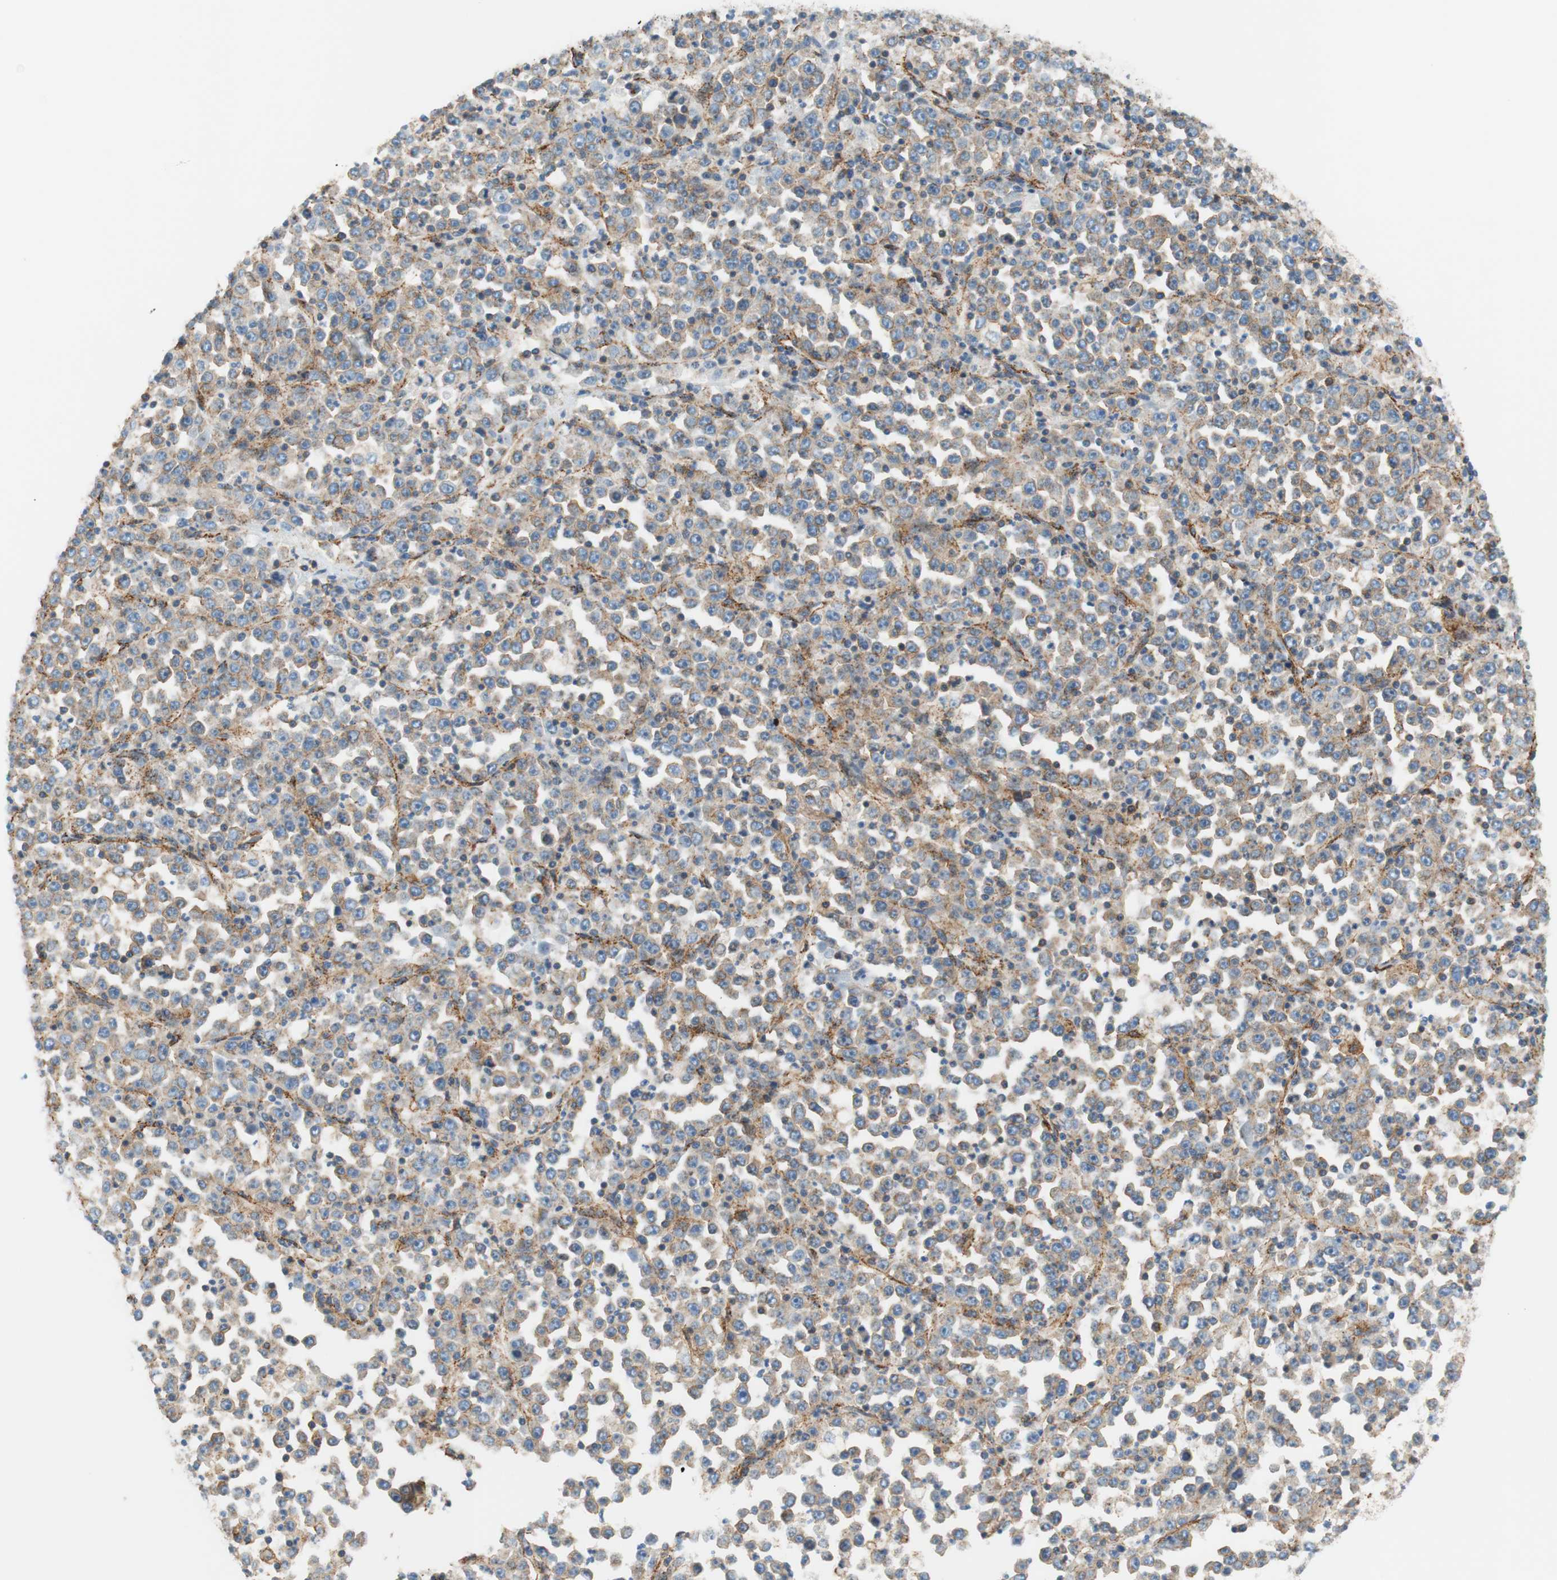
{"staining": {"intensity": "weak", "quantity": ">75%", "location": "cytoplasmic/membranous"}, "tissue": "stomach cancer", "cell_type": "Tumor cells", "image_type": "cancer", "snomed": [{"axis": "morphology", "description": "Normal tissue, NOS"}, {"axis": "morphology", "description": "Adenocarcinoma, NOS"}, {"axis": "topography", "description": "Stomach, upper"}, {"axis": "topography", "description": "Stomach"}], "caption": "DAB immunohistochemical staining of adenocarcinoma (stomach) exhibits weak cytoplasmic/membranous protein positivity in approximately >75% of tumor cells. The protein of interest is shown in brown color, while the nuclei are stained blue.", "gene": "VPS26A", "patient": {"sex": "male", "age": 59}}